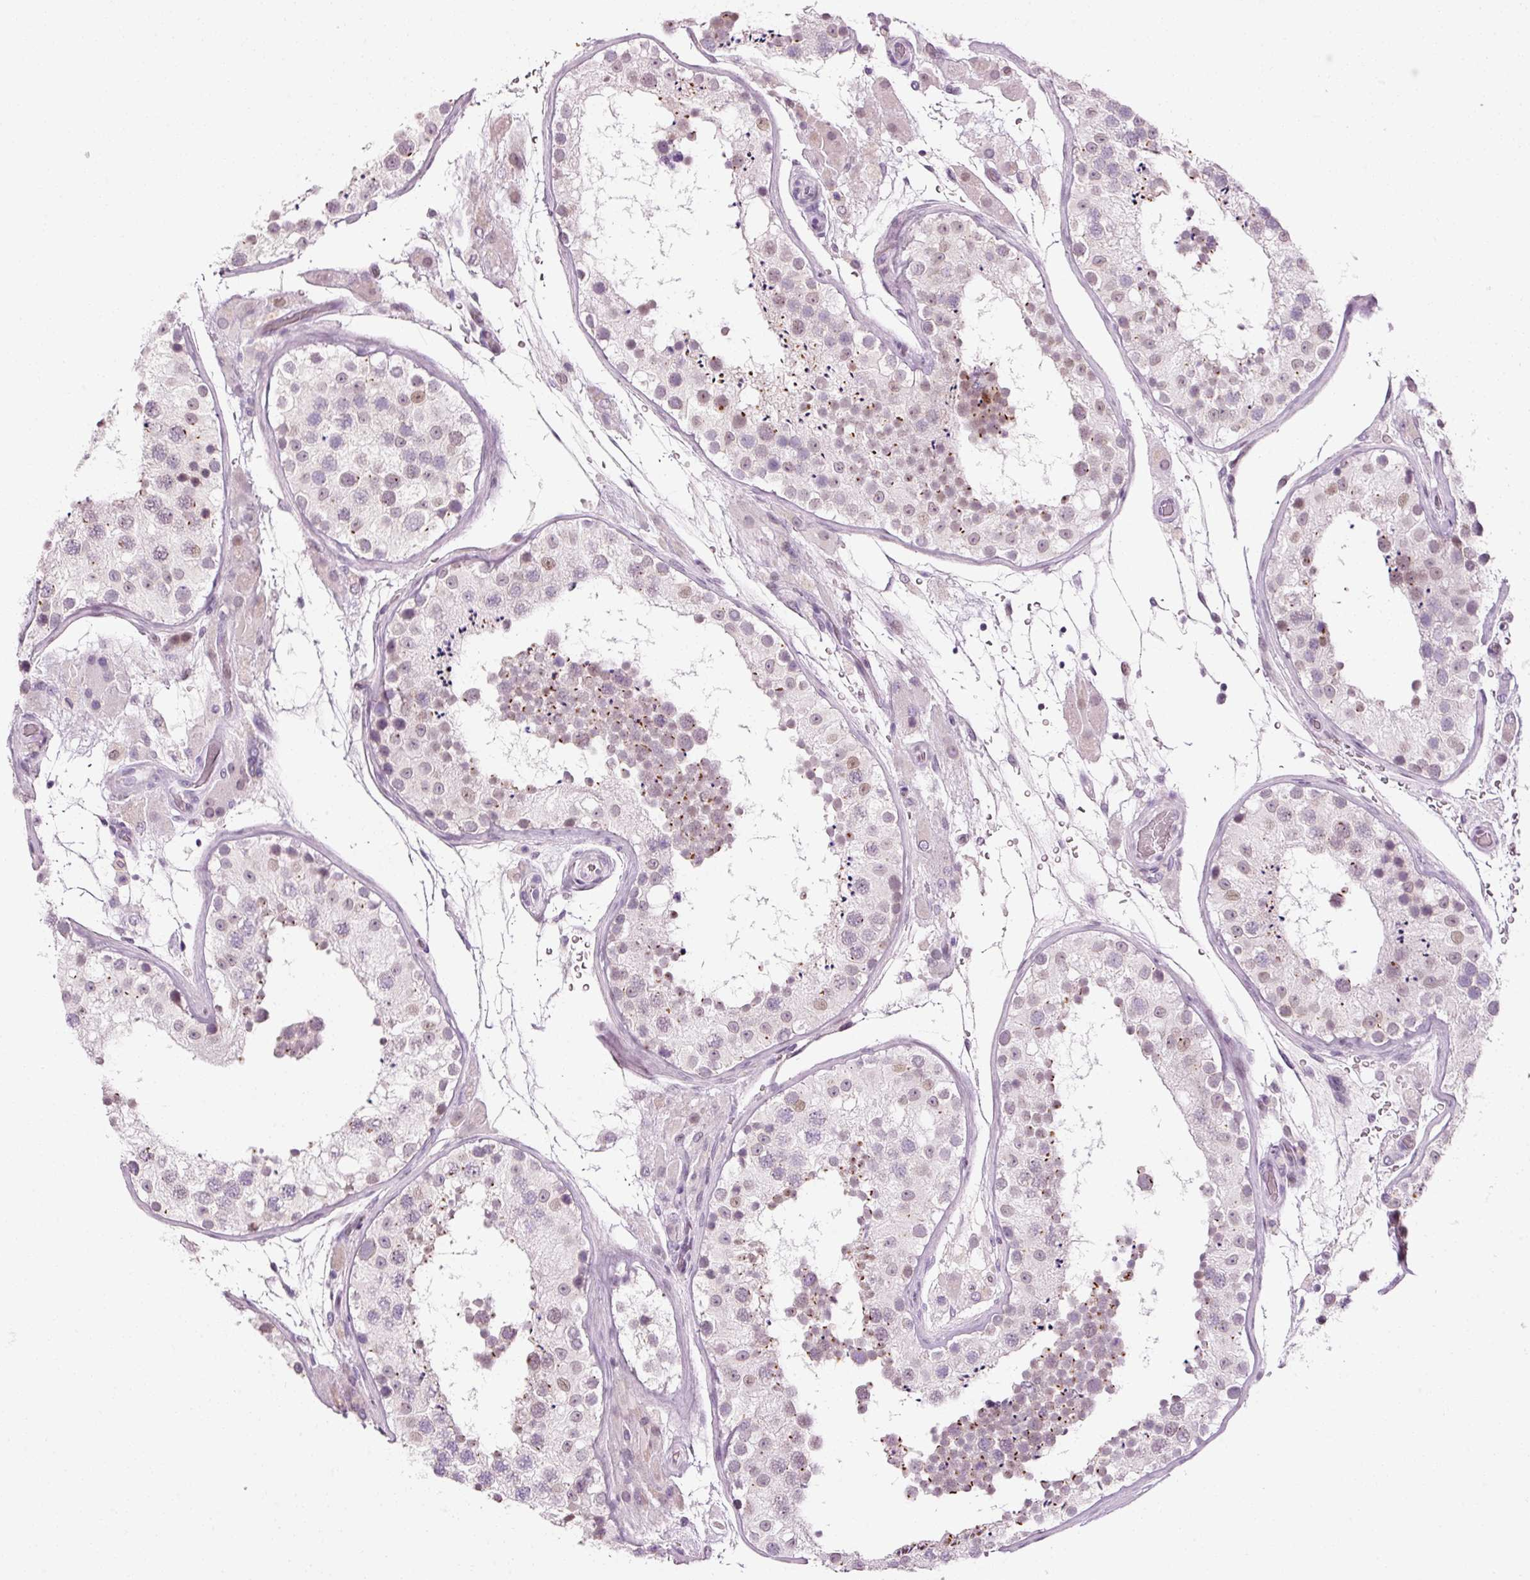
{"staining": {"intensity": "weak", "quantity": "25%-75%", "location": "cytoplasmic/membranous"}, "tissue": "testis", "cell_type": "Cells in seminiferous ducts", "image_type": "normal", "snomed": [{"axis": "morphology", "description": "Normal tissue, NOS"}, {"axis": "topography", "description": "Testis"}], "caption": "A brown stain labels weak cytoplasmic/membranous expression of a protein in cells in seminiferous ducts of normal human testis.", "gene": "ANKRD20A1", "patient": {"sex": "male", "age": 26}}